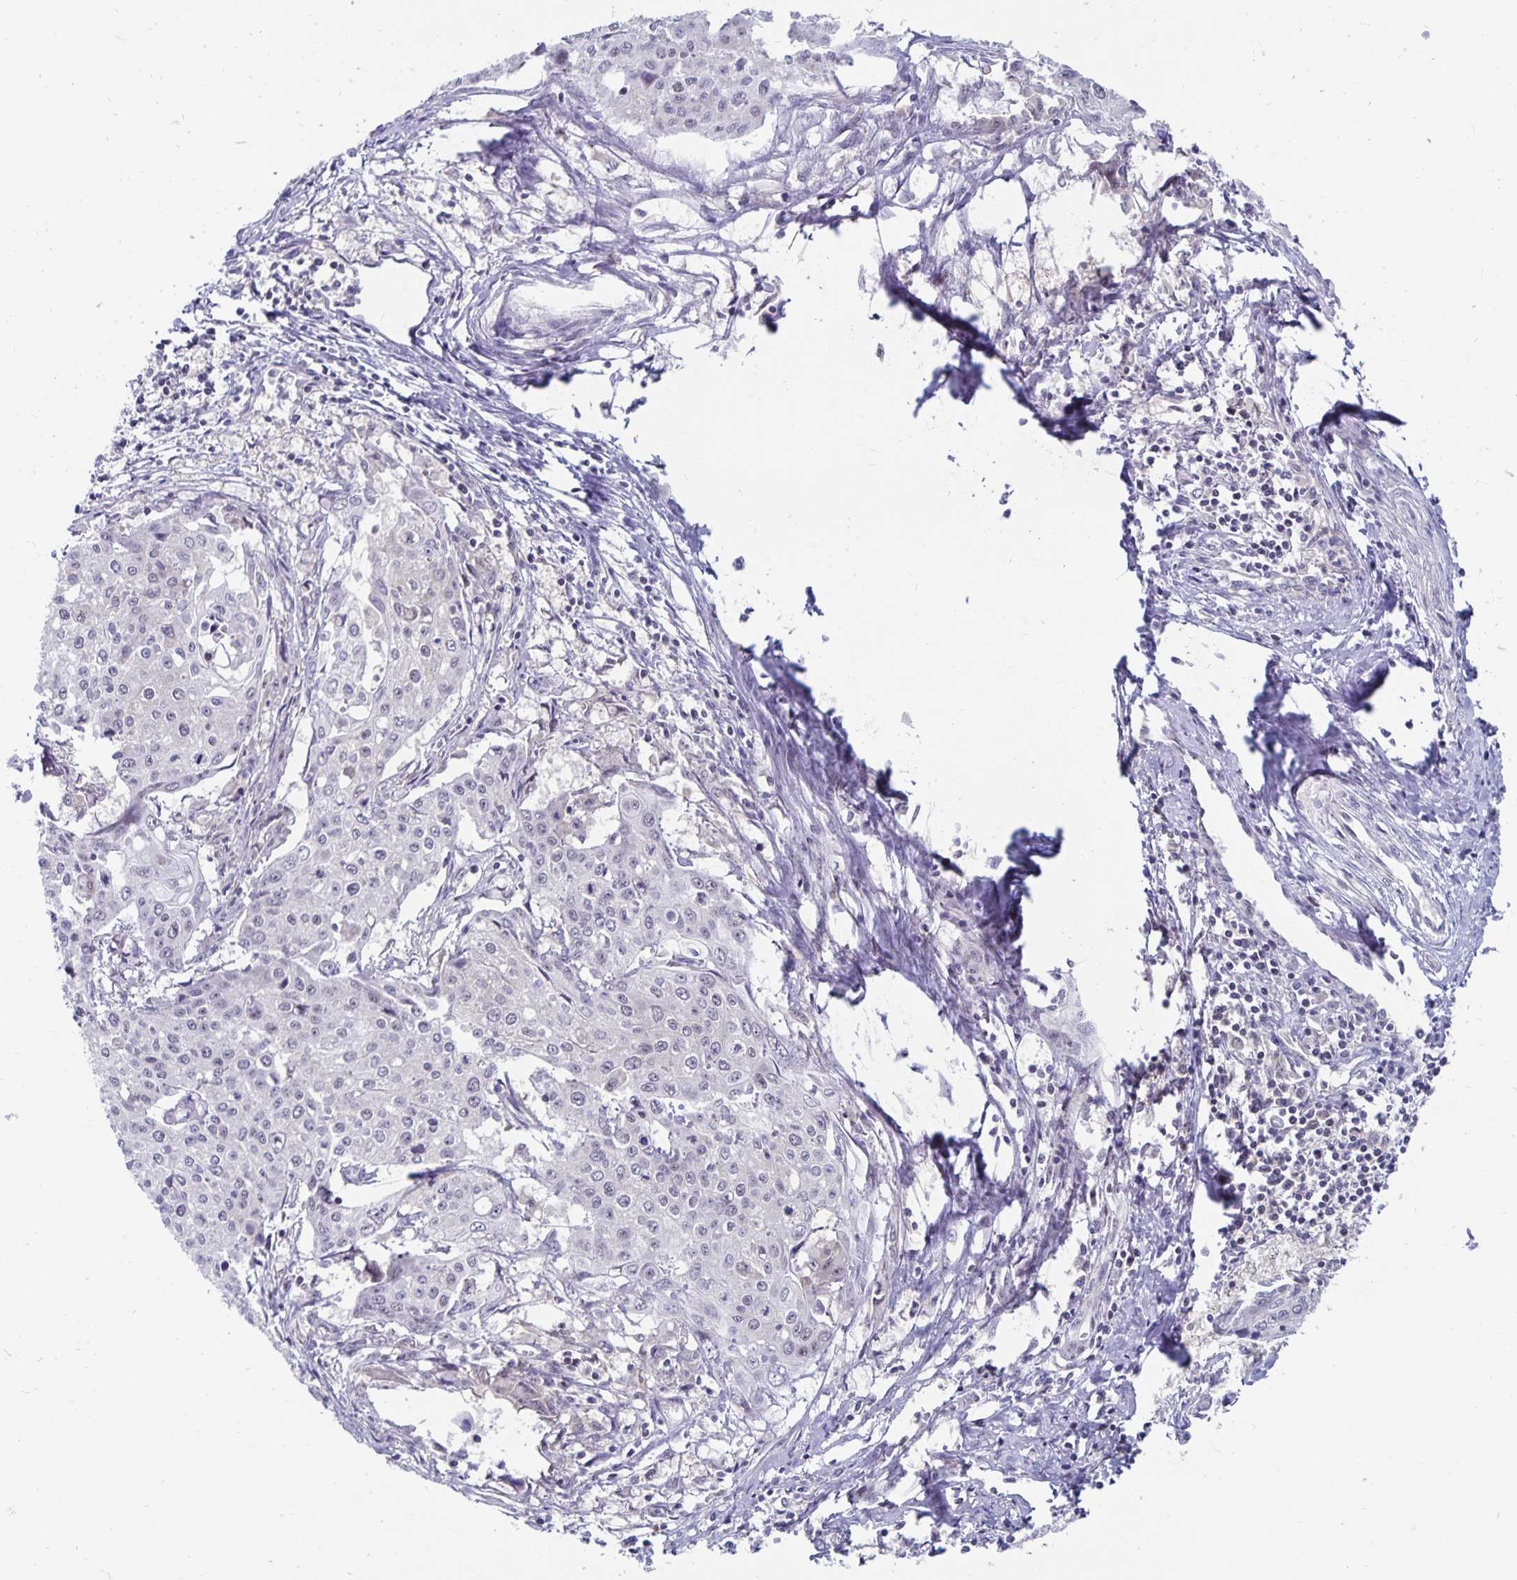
{"staining": {"intensity": "negative", "quantity": "none", "location": "none"}, "tissue": "cervical cancer", "cell_type": "Tumor cells", "image_type": "cancer", "snomed": [{"axis": "morphology", "description": "Squamous cell carcinoma, NOS"}, {"axis": "topography", "description": "Cervix"}], "caption": "High magnification brightfield microscopy of squamous cell carcinoma (cervical) stained with DAB (3,3'-diaminobenzidine) (brown) and counterstained with hematoxylin (blue): tumor cells show no significant expression. (Immunohistochemistry, brightfield microscopy, high magnification).", "gene": "EXOC6B", "patient": {"sex": "female", "age": 38}}